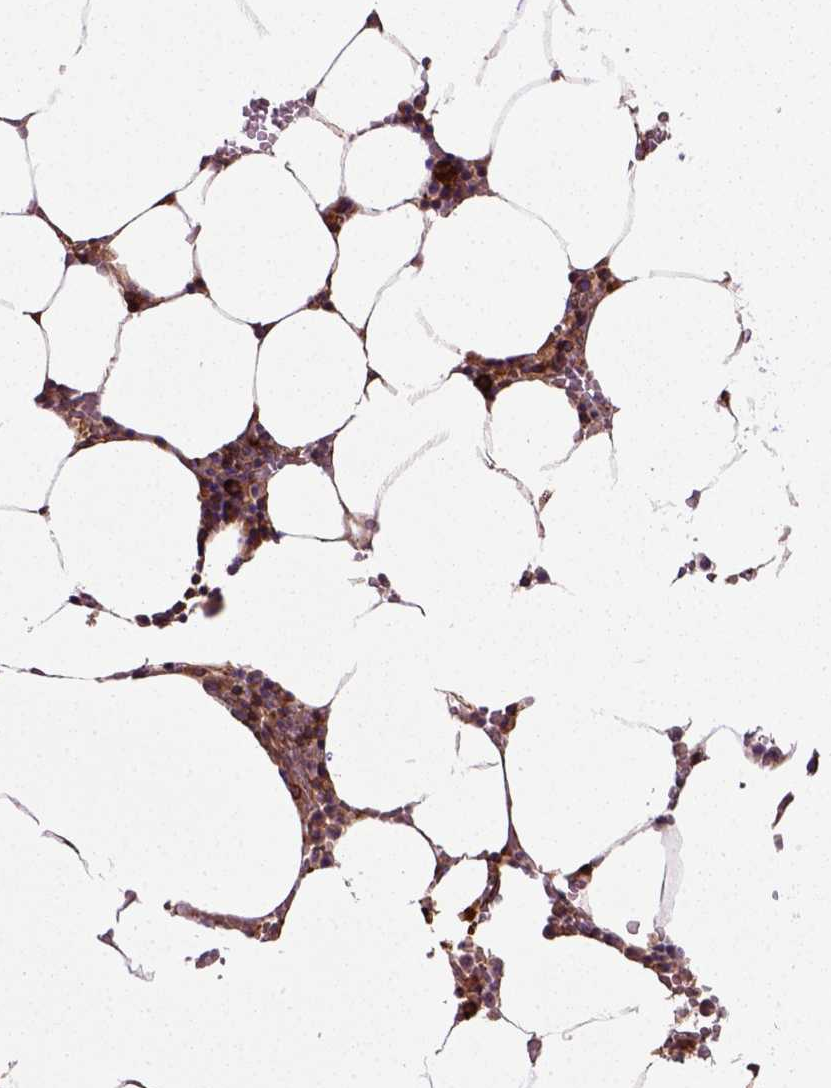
{"staining": {"intensity": "strong", "quantity": ">75%", "location": "cytoplasmic/membranous"}, "tissue": "bone marrow", "cell_type": "Hematopoietic cells", "image_type": "normal", "snomed": [{"axis": "morphology", "description": "Normal tissue, NOS"}, {"axis": "topography", "description": "Bone marrow"}], "caption": "Immunohistochemical staining of normal human bone marrow shows strong cytoplasmic/membranous protein expression in approximately >75% of hematopoietic cells.", "gene": "CAPRIN1", "patient": {"sex": "female", "age": 52}}